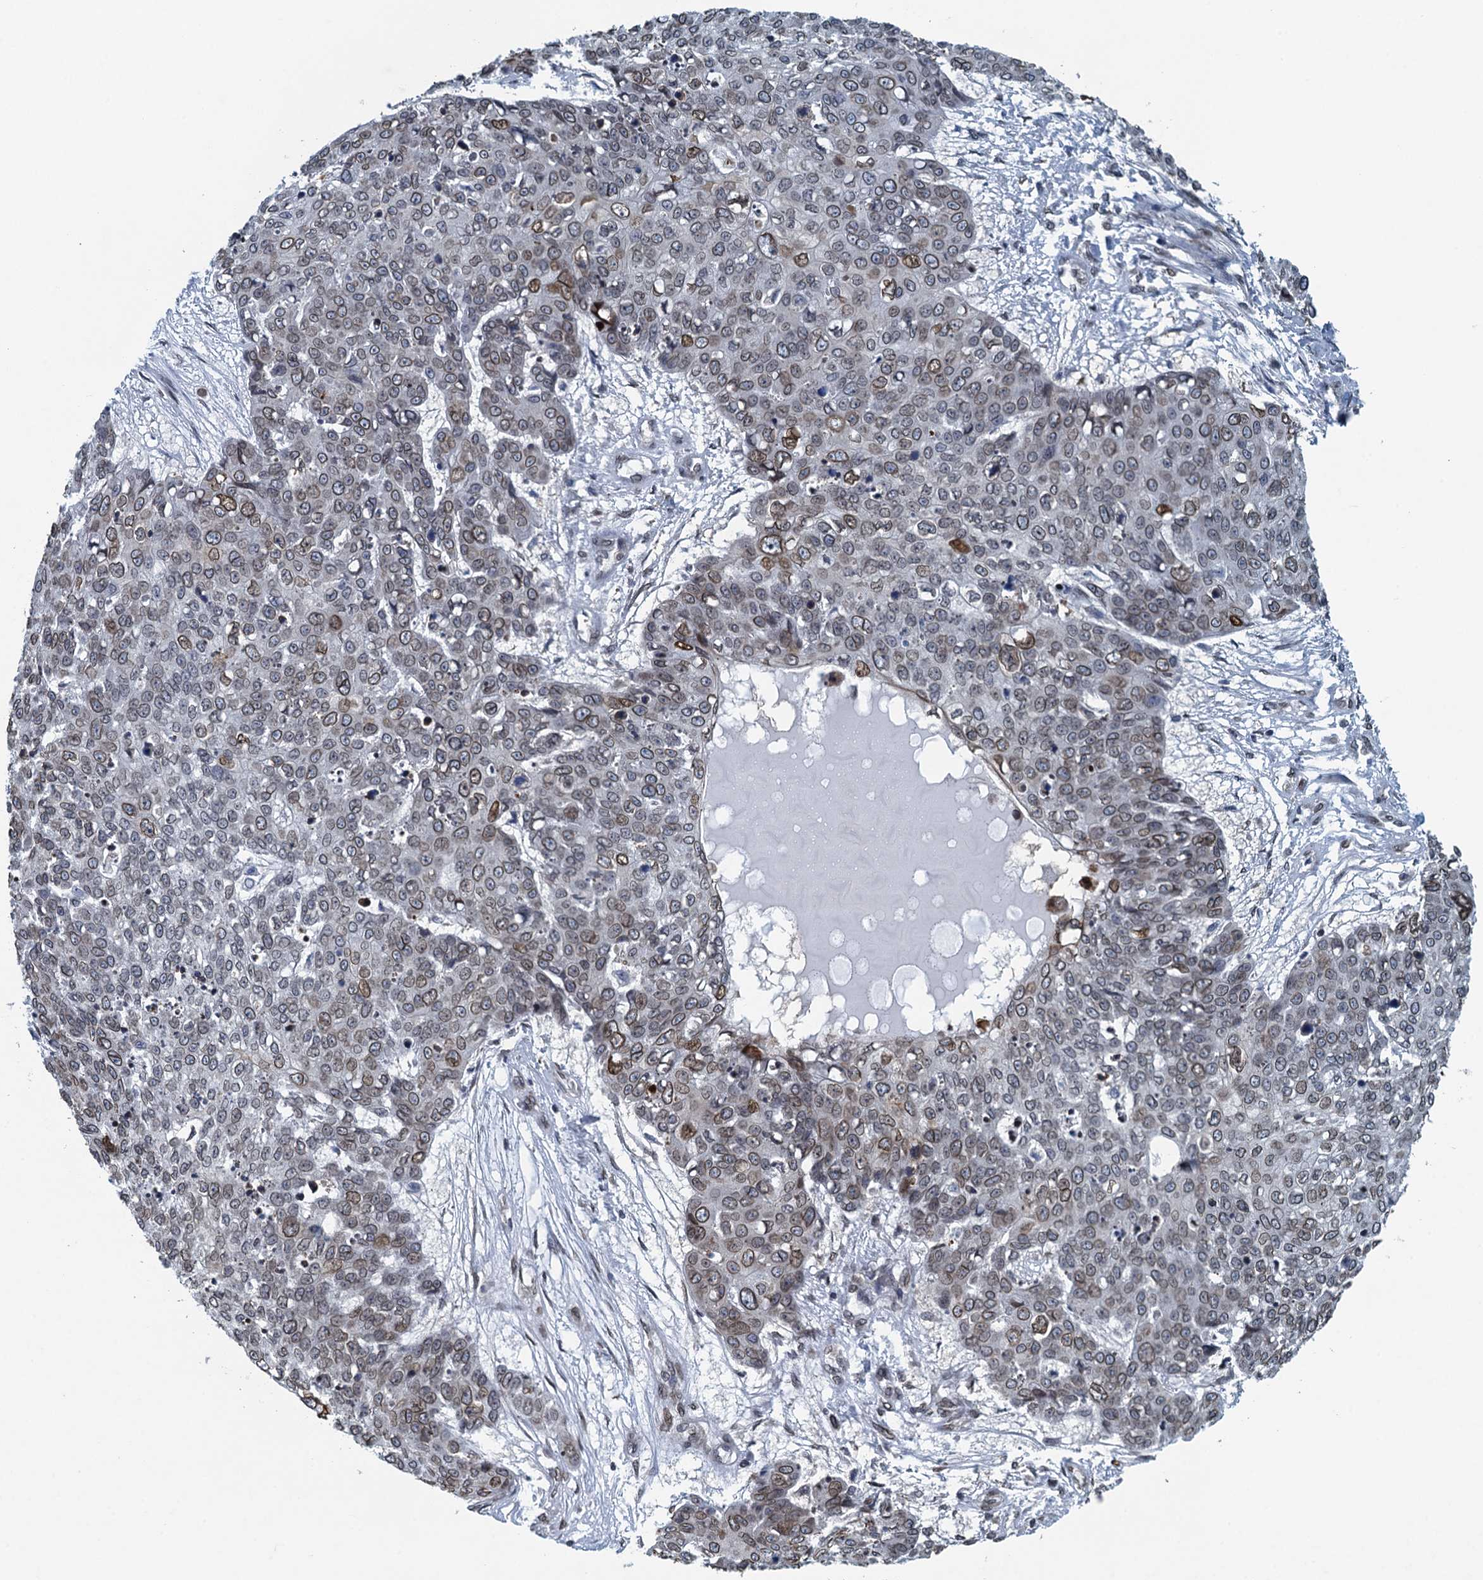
{"staining": {"intensity": "moderate", "quantity": "25%-75%", "location": "cytoplasmic/membranous,nuclear"}, "tissue": "skin cancer", "cell_type": "Tumor cells", "image_type": "cancer", "snomed": [{"axis": "morphology", "description": "Squamous cell carcinoma, NOS"}, {"axis": "topography", "description": "Skin"}], "caption": "This is an image of immunohistochemistry (IHC) staining of squamous cell carcinoma (skin), which shows moderate staining in the cytoplasmic/membranous and nuclear of tumor cells.", "gene": "CCDC34", "patient": {"sex": "male", "age": 71}}